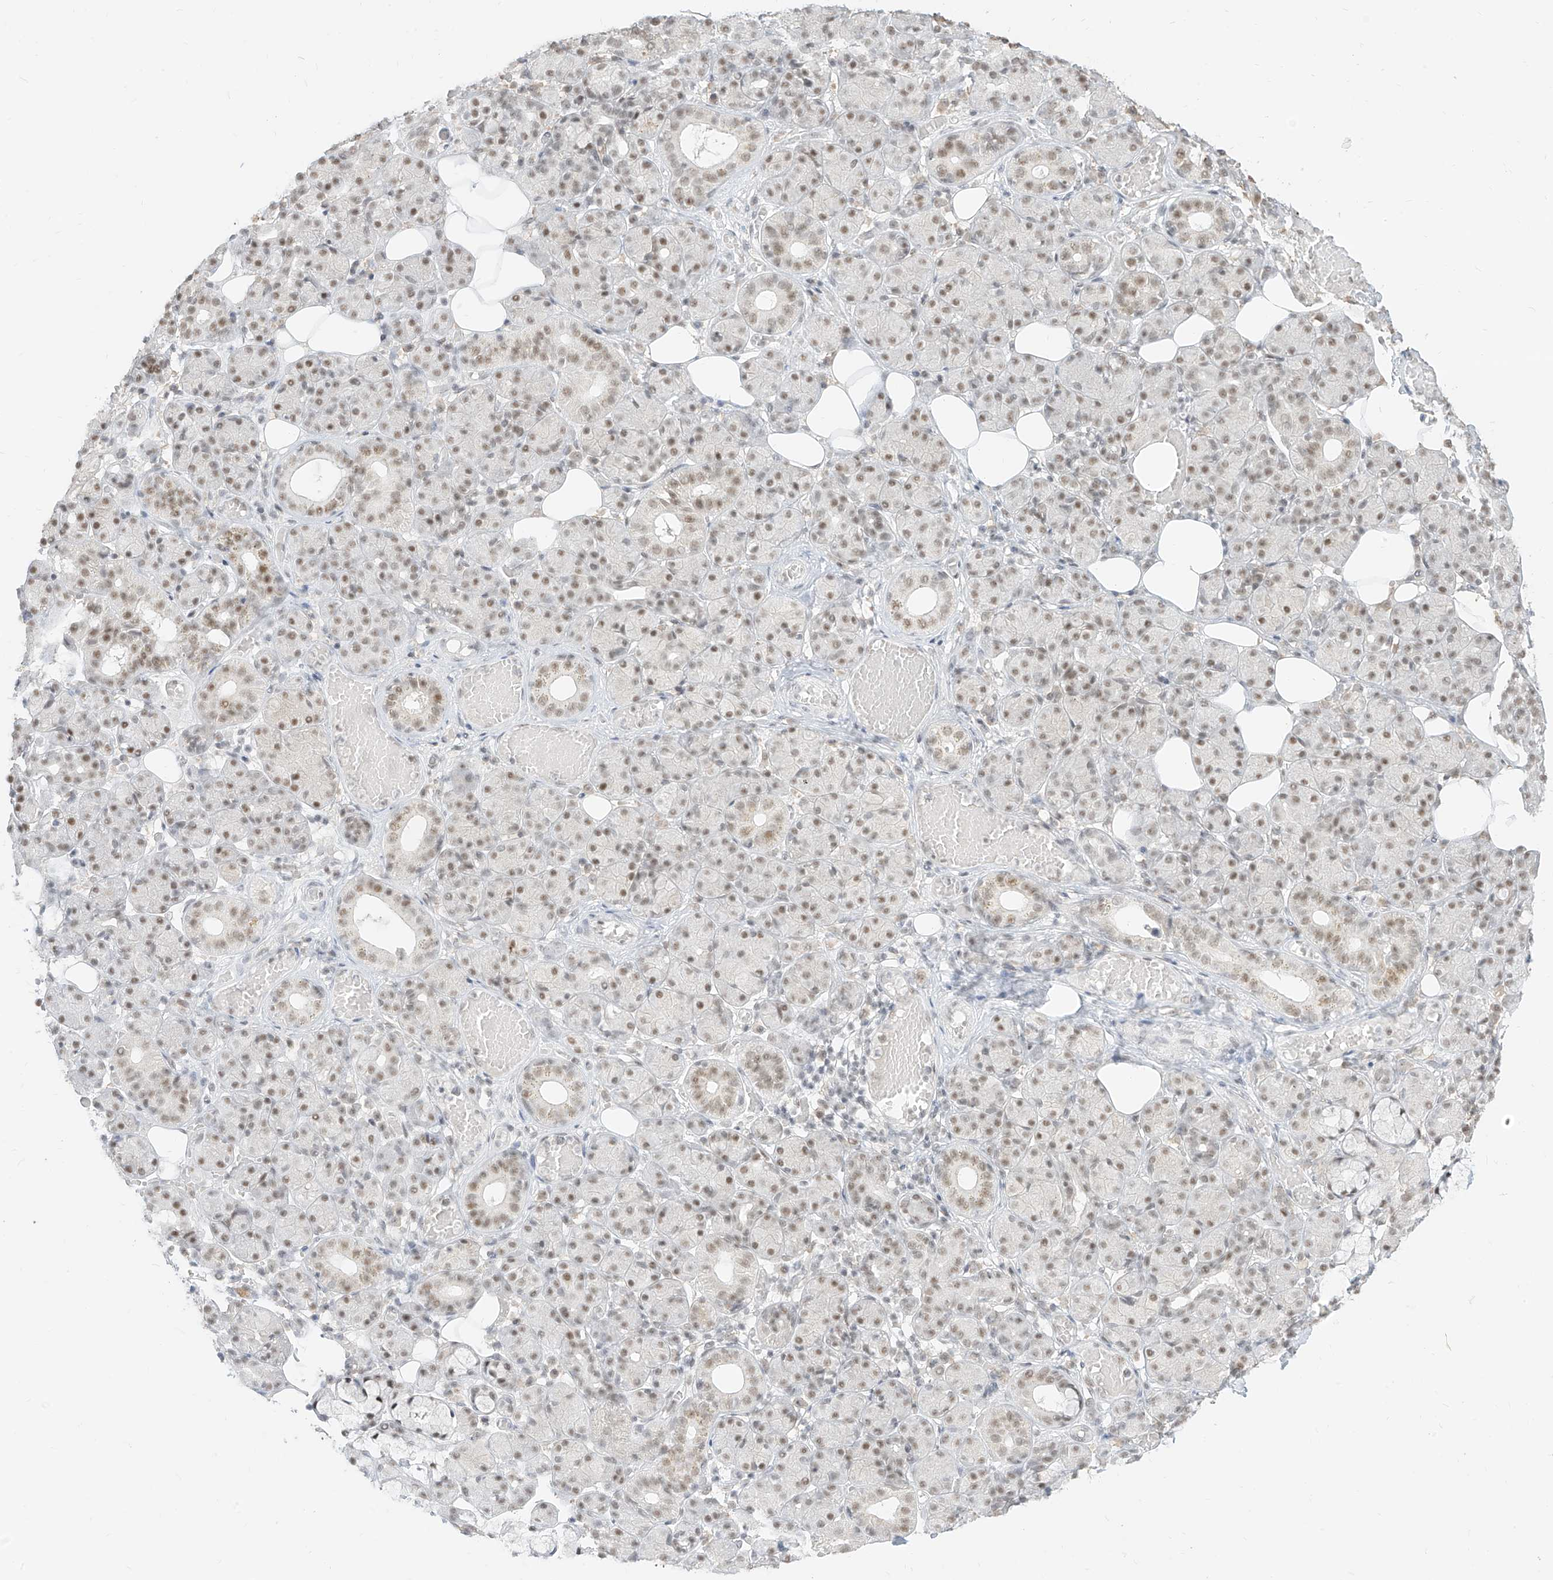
{"staining": {"intensity": "weak", "quantity": ">75%", "location": "nuclear"}, "tissue": "salivary gland", "cell_type": "Glandular cells", "image_type": "normal", "snomed": [{"axis": "morphology", "description": "Normal tissue, NOS"}, {"axis": "topography", "description": "Salivary gland"}], "caption": "Glandular cells demonstrate low levels of weak nuclear positivity in about >75% of cells in unremarkable salivary gland.", "gene": "SUPT5H", "patient": {"sex": "male", "age": 63}}